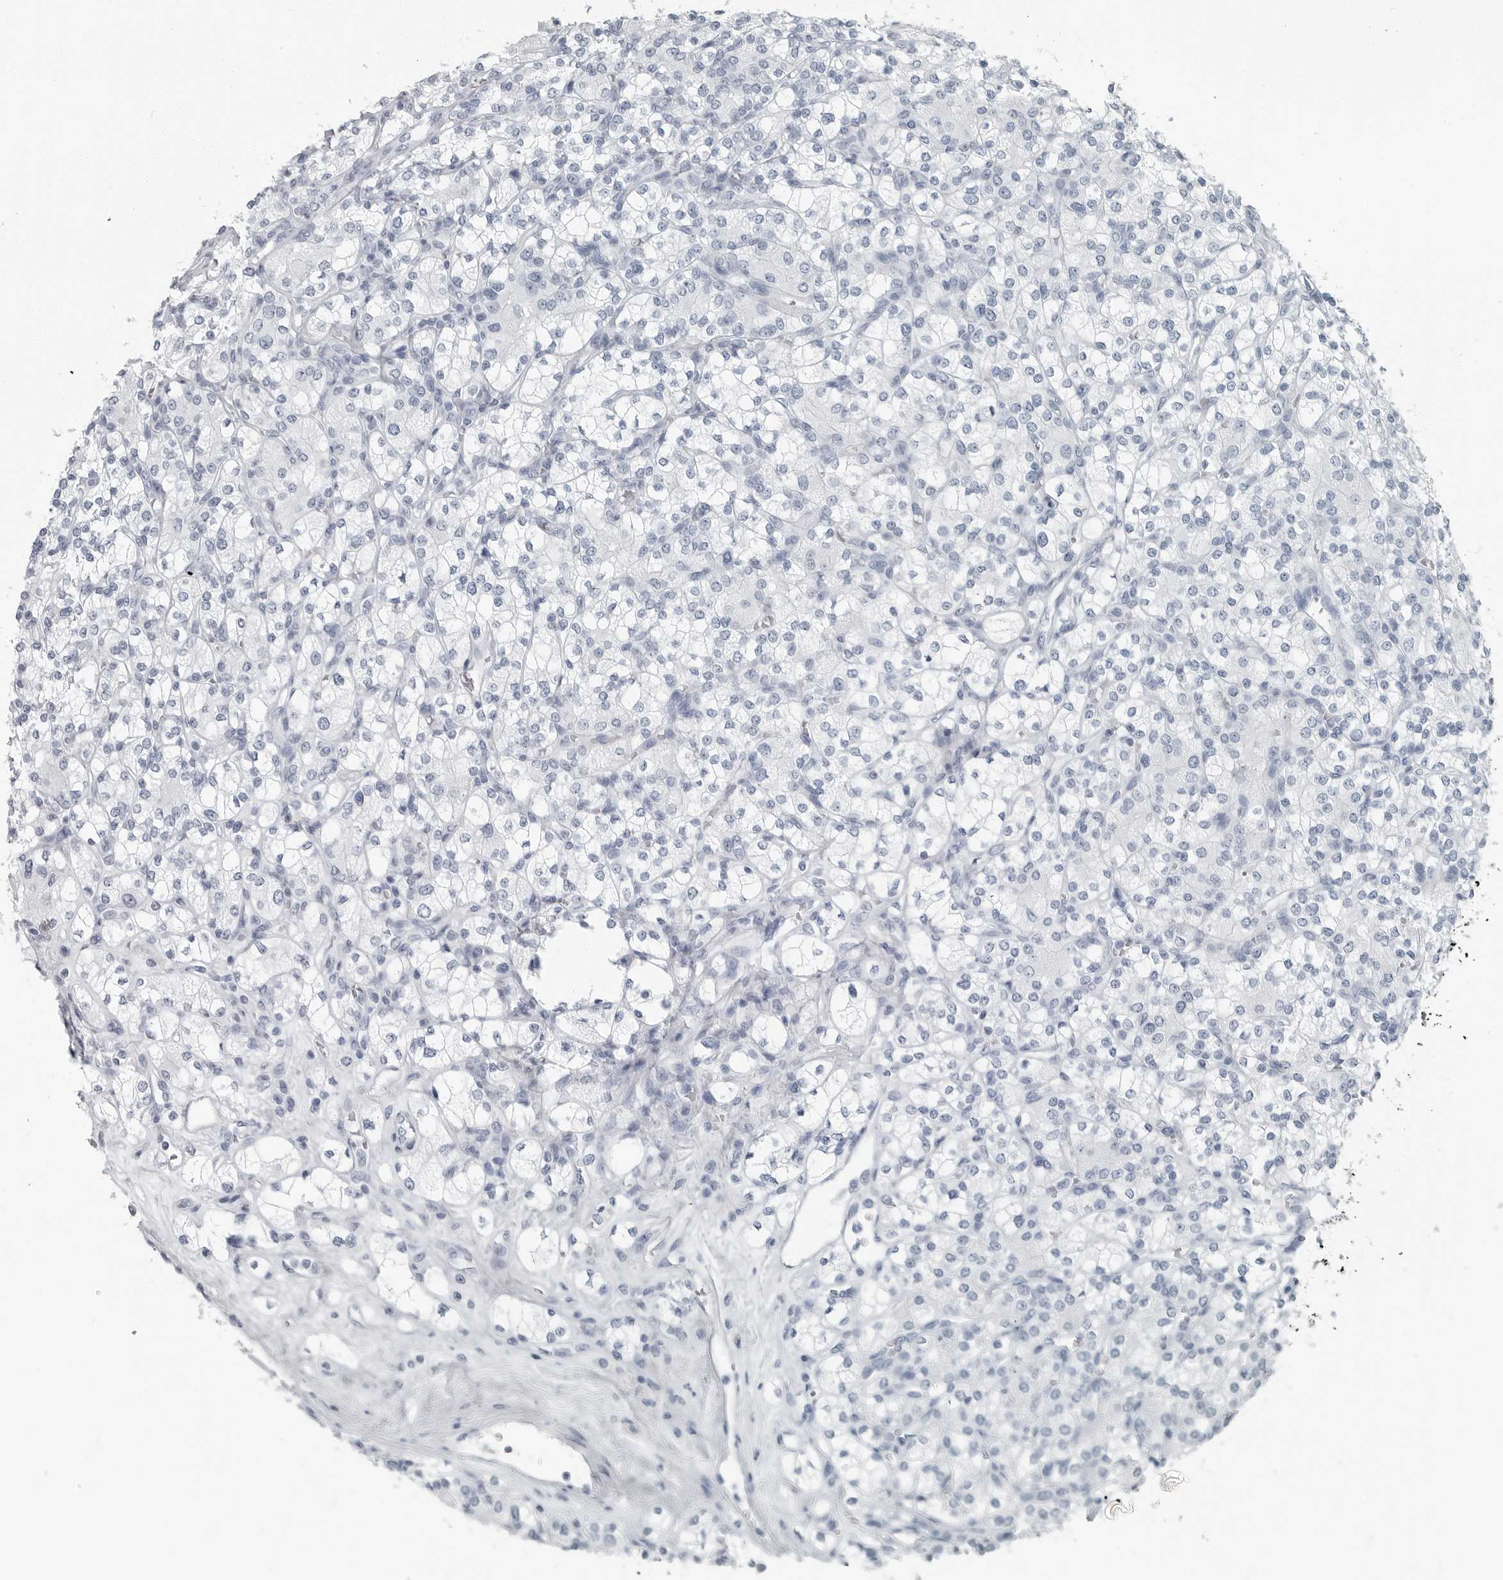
{"staining": {"intensity": "negative", "quantity": "none", "location": "none"}, "tissue": "renal cancer", "cell_type": "Tumor cells", "image_type": "cancer", "snomed": [{"axis": "morphology", "description": "Adenocarcinoma, NOS"}, {"axis": "topography", "description": "Kidney"}], "caption": "The photomicrograph shows no significant expression in tumor cells of renal cancer (adenocarcinoma). Nuclei are stained in blue.", "gene": "FABP6", "patient": {"sex": "male", "age": 77}}